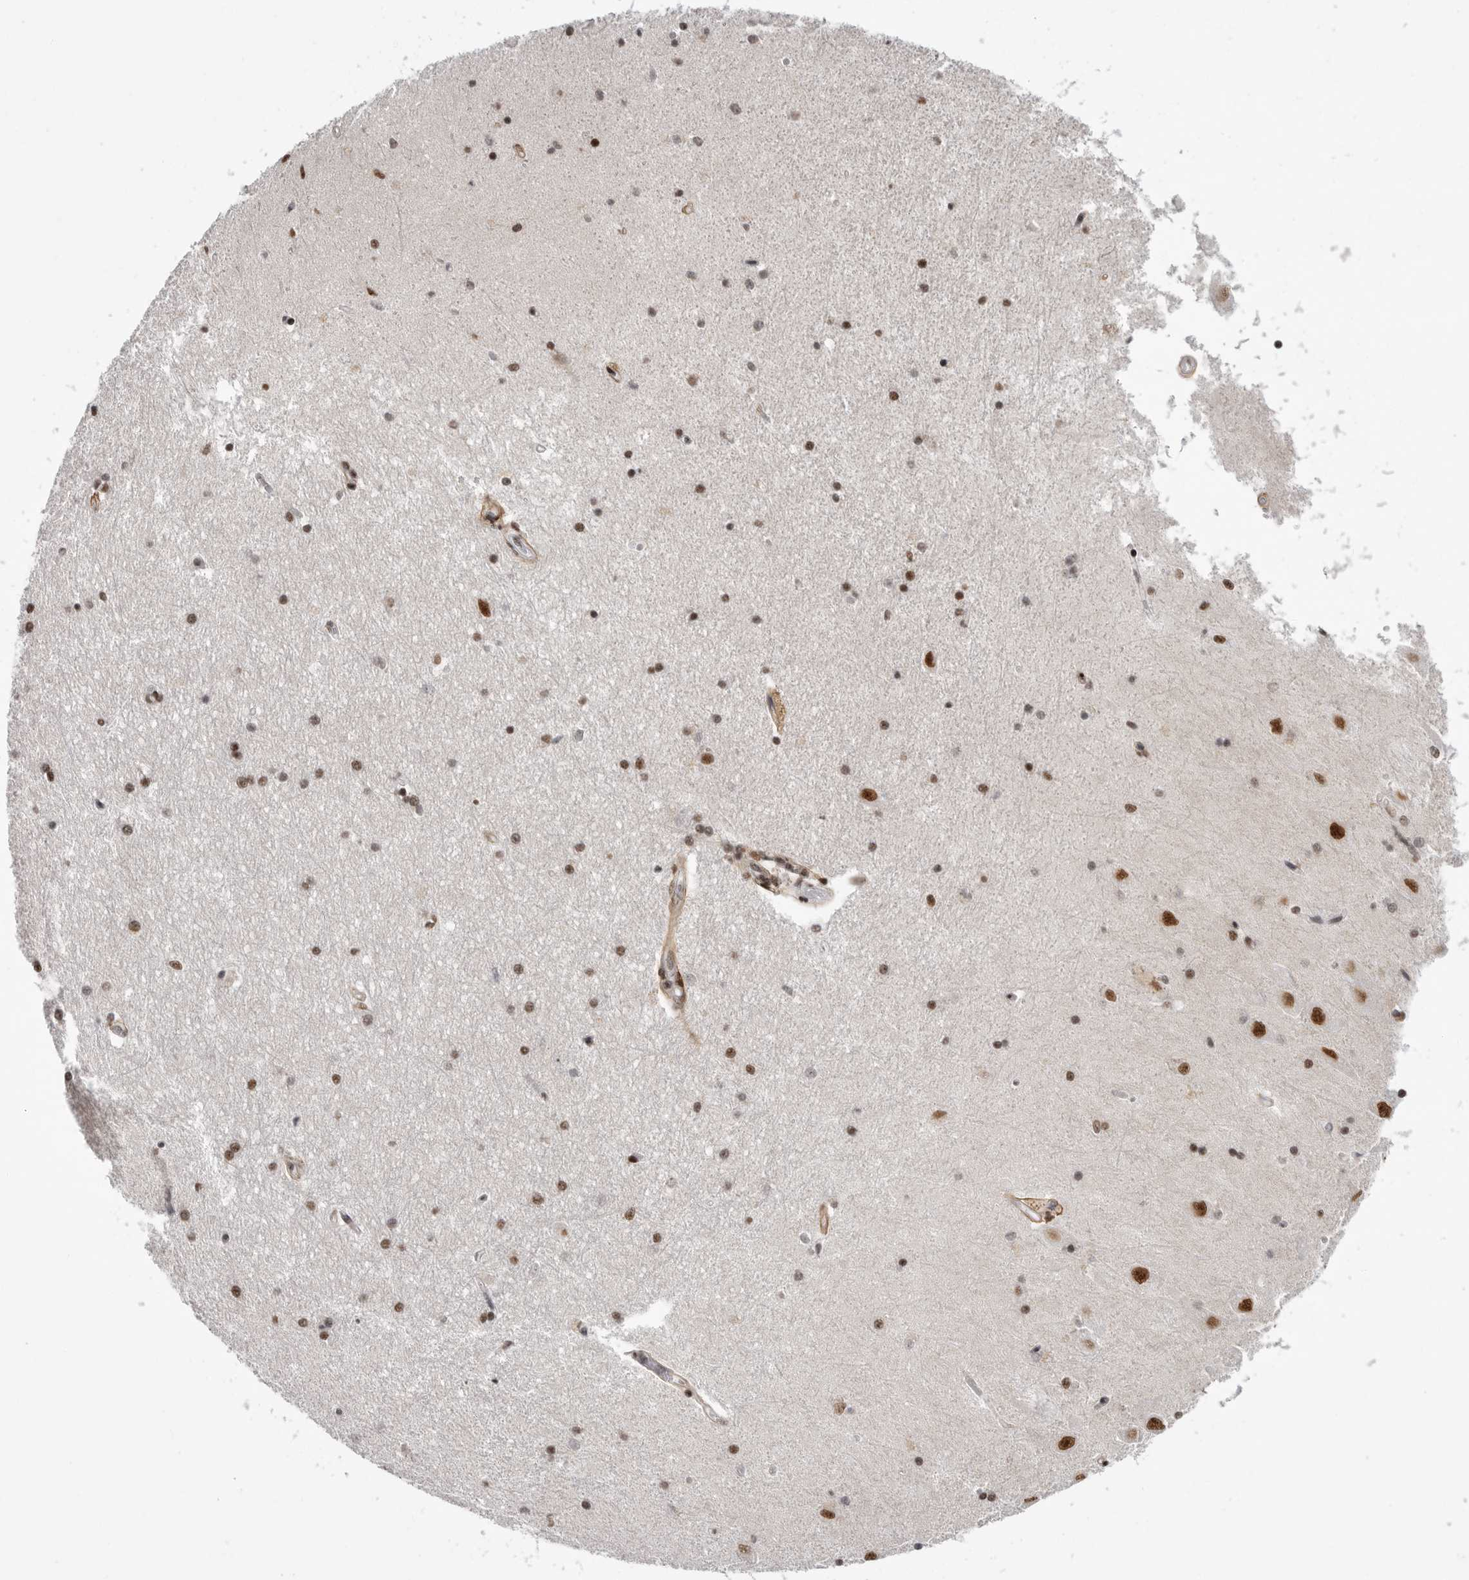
{"staining": {"intensity": "moderate", "quantity": ">75%", "location": "nuclear"}, "tissue": "hippocampus", "cell_type": "Glial cells", "image_type": "normal", "snomed": [{"axis": "morphology", "description": "Normal tissue, NOS"}, {"axis": "topography", "description": "Hippocampus"}], "caption": "This is an image of immunohistochemistry (IHC) staining of benign hippocampus, which shows moderate staining in the nuclear of glial cells.", "gene": "PPP1R8", "patient": {"sex": "male", "age": 45}}